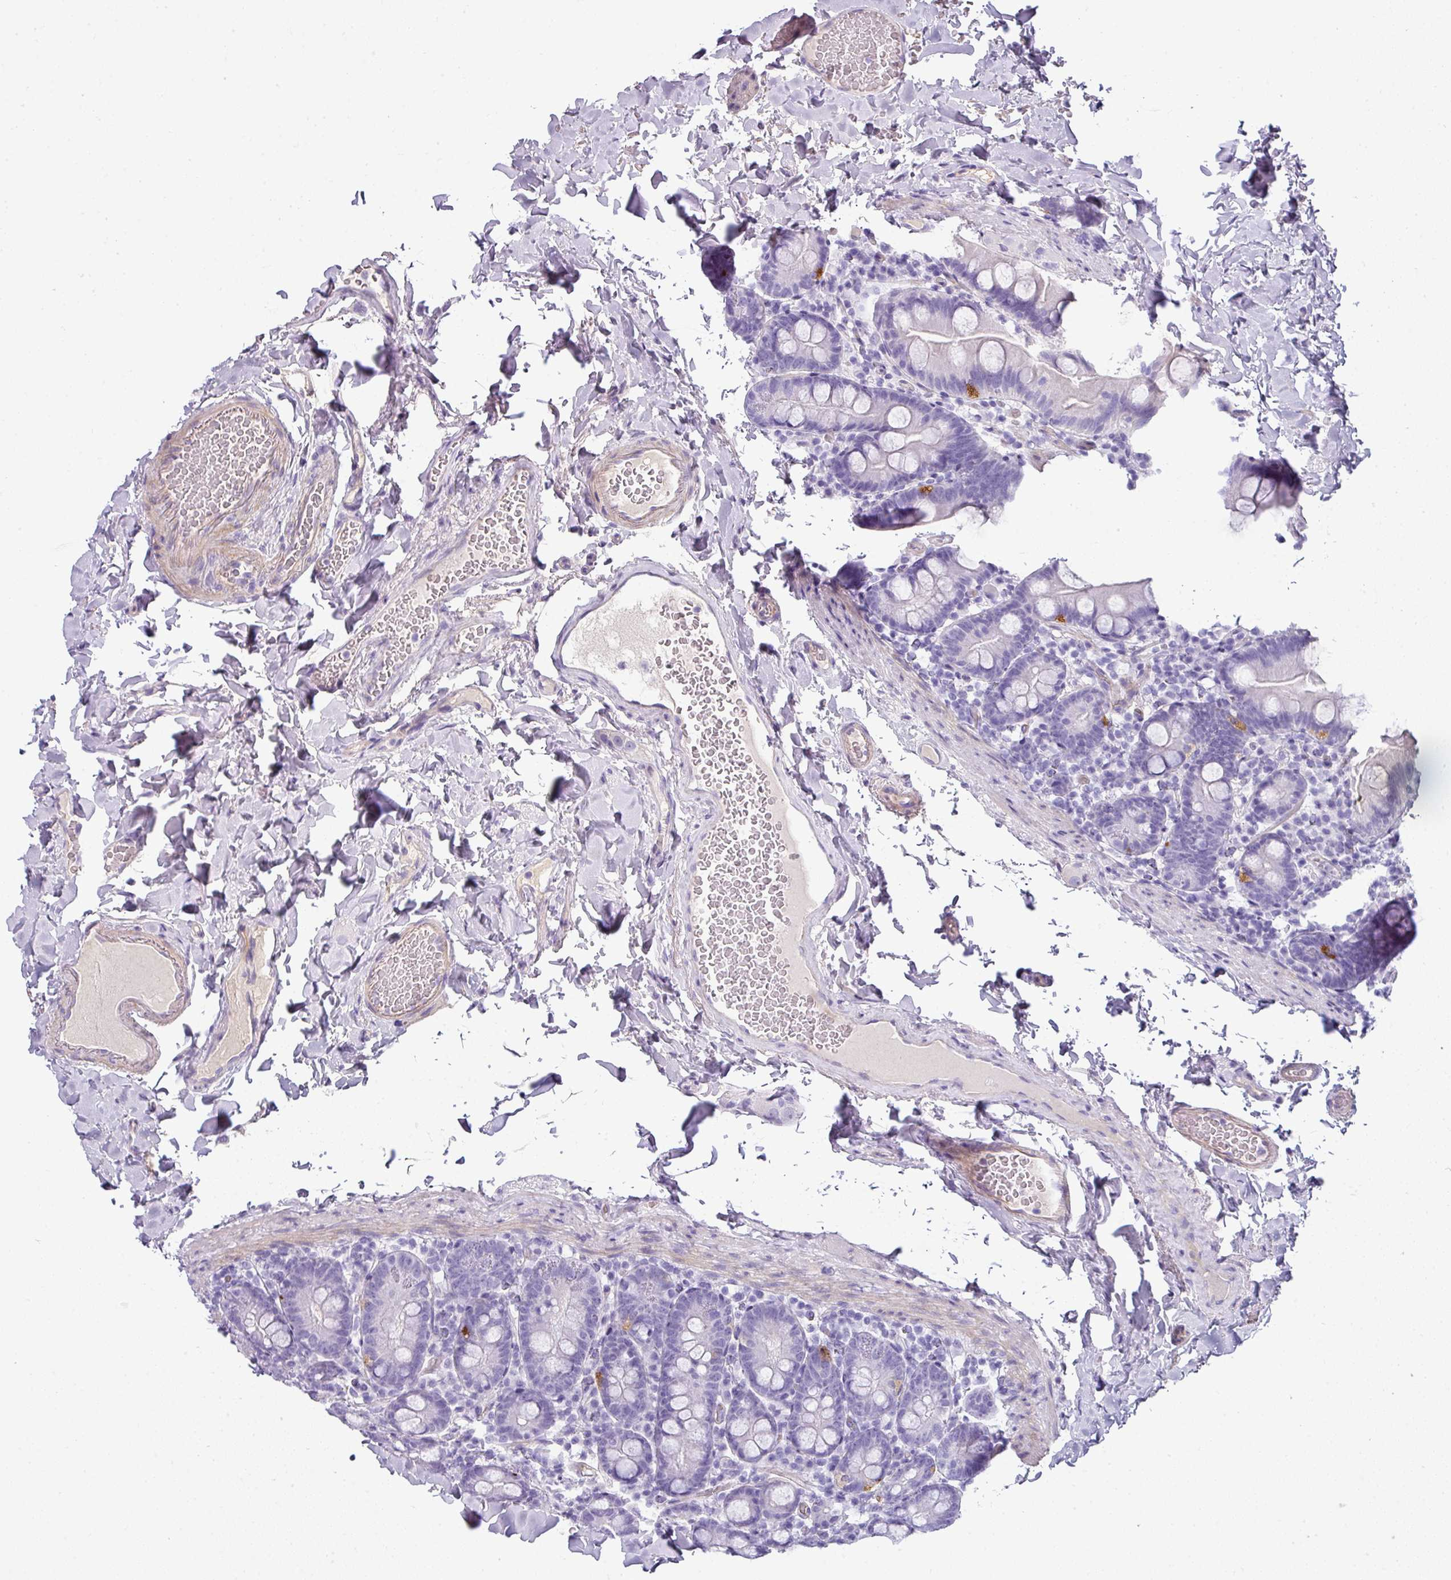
{"staining": {"intensity": "strong", "quantity": "<25%", "location": "cytoplasmic/membranous"}, "tissue": "small intestine", "cell_type": "Glandular cells", "image_type": "normal", "snomed": [{"axis": "morphology", "description": "Normal tissue, NOS"}, {"axis": "topography", "description": "Small intestine"}], "caption": "Brown immunohistochemical staining in unremarkable small intestine demonstrates strong cytoplasmic/membranous staining in about <25% of glandular cells. The protein of interest is shown in brown color, while the nuclei are stained blue.", "gene": "VCX2", "patient": {"sex": "female", "age": 68}}